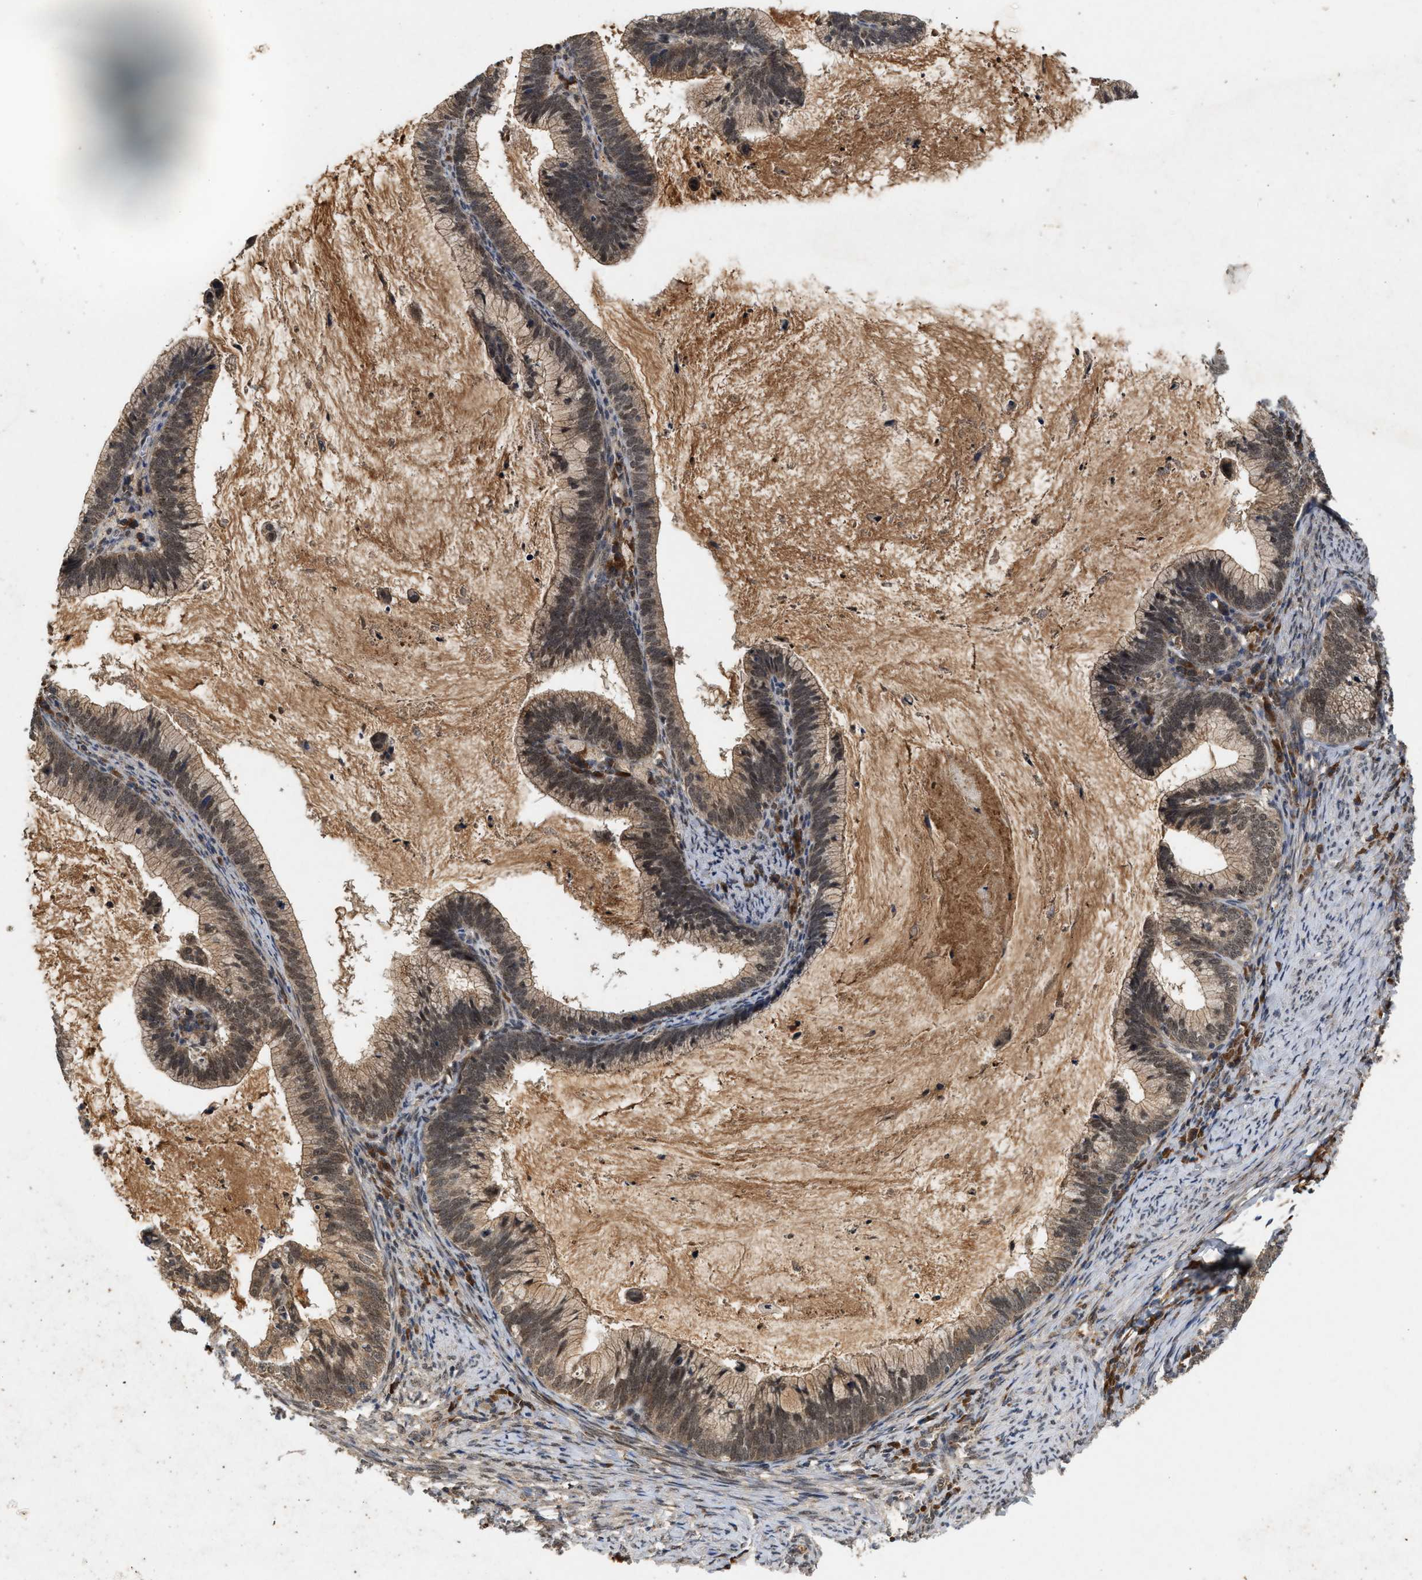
{"staining": {"intensity": "weak", "quantity": ">75%", "location": "cytoplasmic/membranous,nuclear"}, "tissue": "cervical cancer", "cell_type": "Tumor cells", "image_type": "cancer", "snomed": [{"axis": "morphology", "description": "Adenocarcinoma, NOS"}, {"axis": "topography", "description": "Cervix"}], "caption": "Tumor cells reveal low levels of weak cytoplasmic/membranous and nuclear staining in about >75% of cells in cervical cancer.", "gene": "RUSC2", "patient": {"sex": "female", "age": 36}}